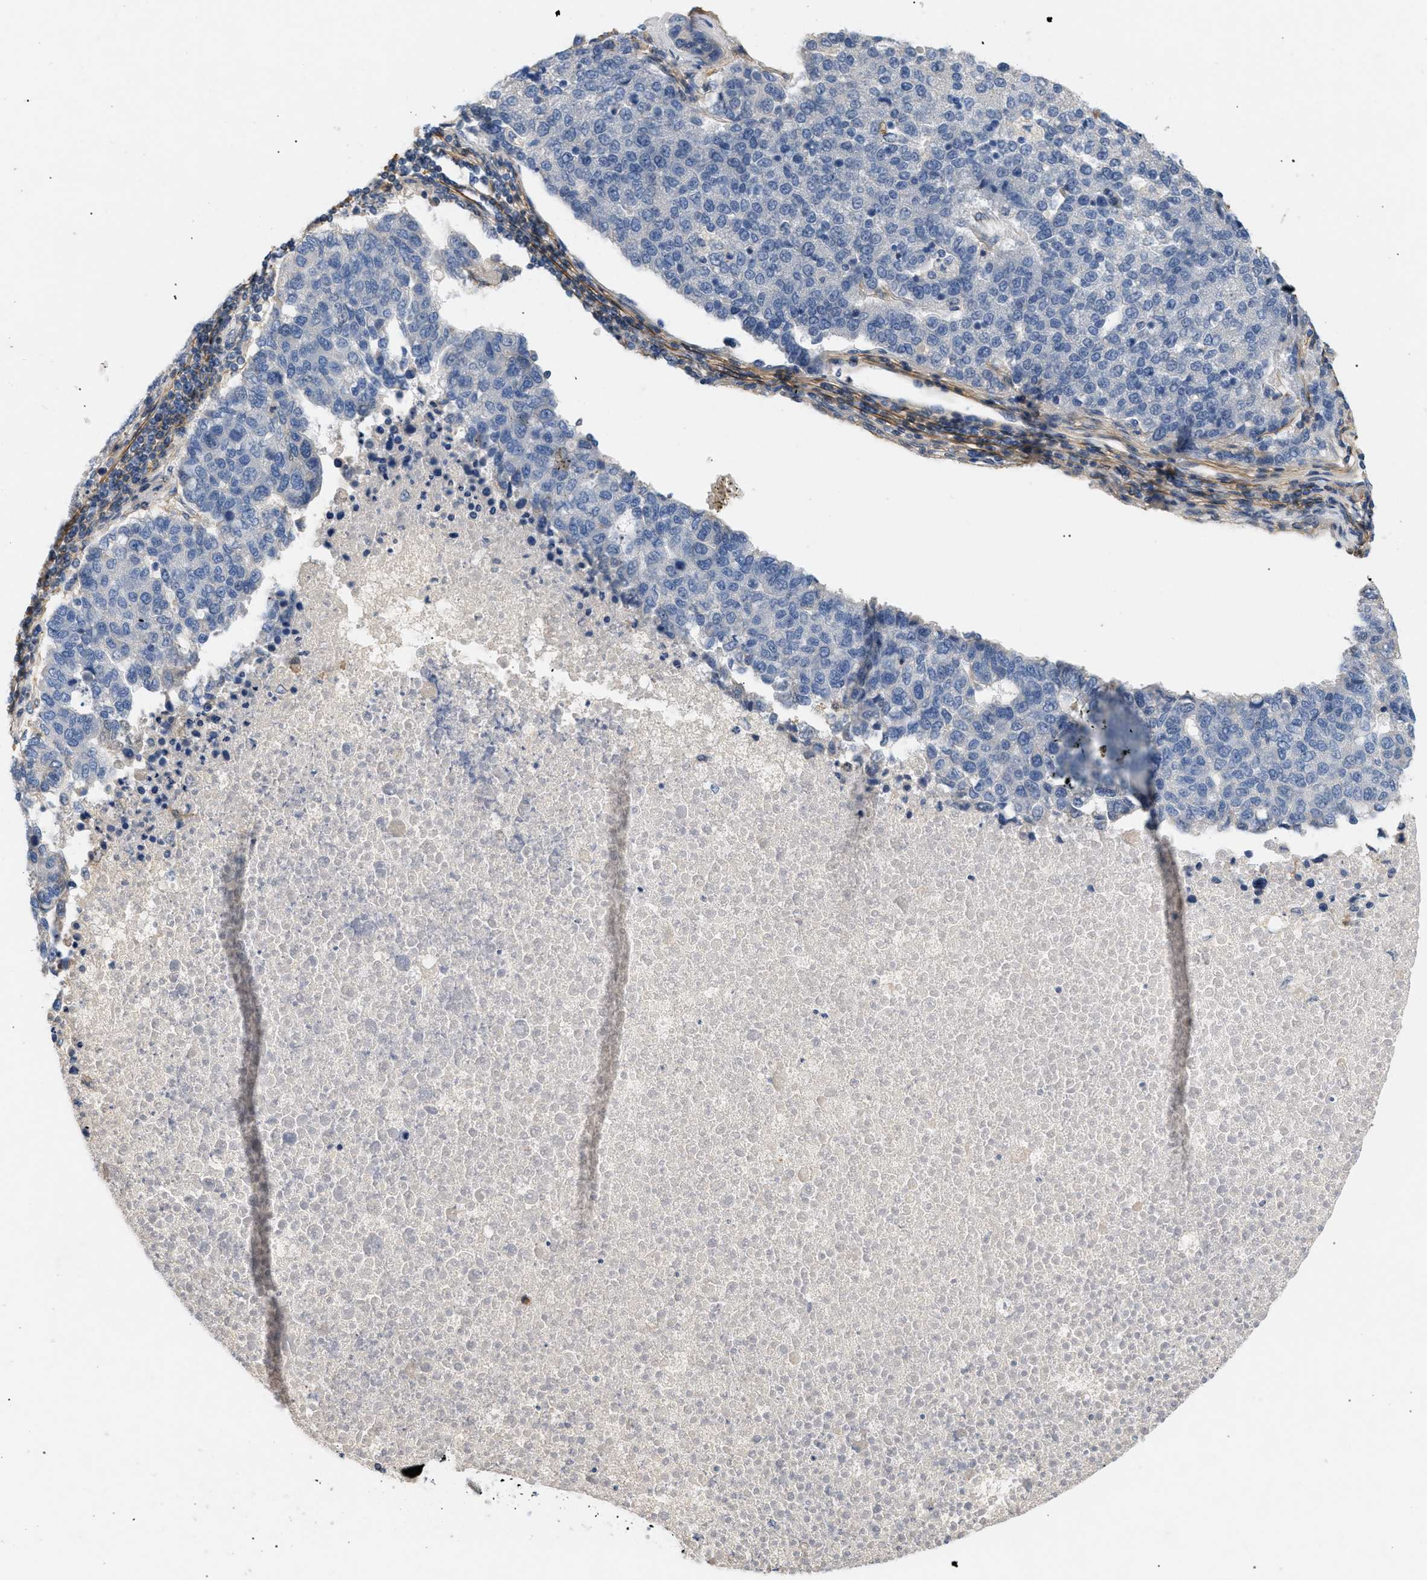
{"staining": {"intensity": "negative", "quantity": "none", "location": "none"}, "tissue": "pancreatic cancer", "cell_type": "Tumor cells", "image_type": "cancer", "snomed": [{"axis": "morphology", "description": "Adenocarcinoma, NOS"}, {"axis": "topography", "description": "Pancreas"}], "caption": "Pancreatic cancer (adenocarcinoma) was stained to show a protein in brown. There is no significant expression in tumor cells.", "gene": "FARS2", "patient": {"sex": "female", "age": 61}}